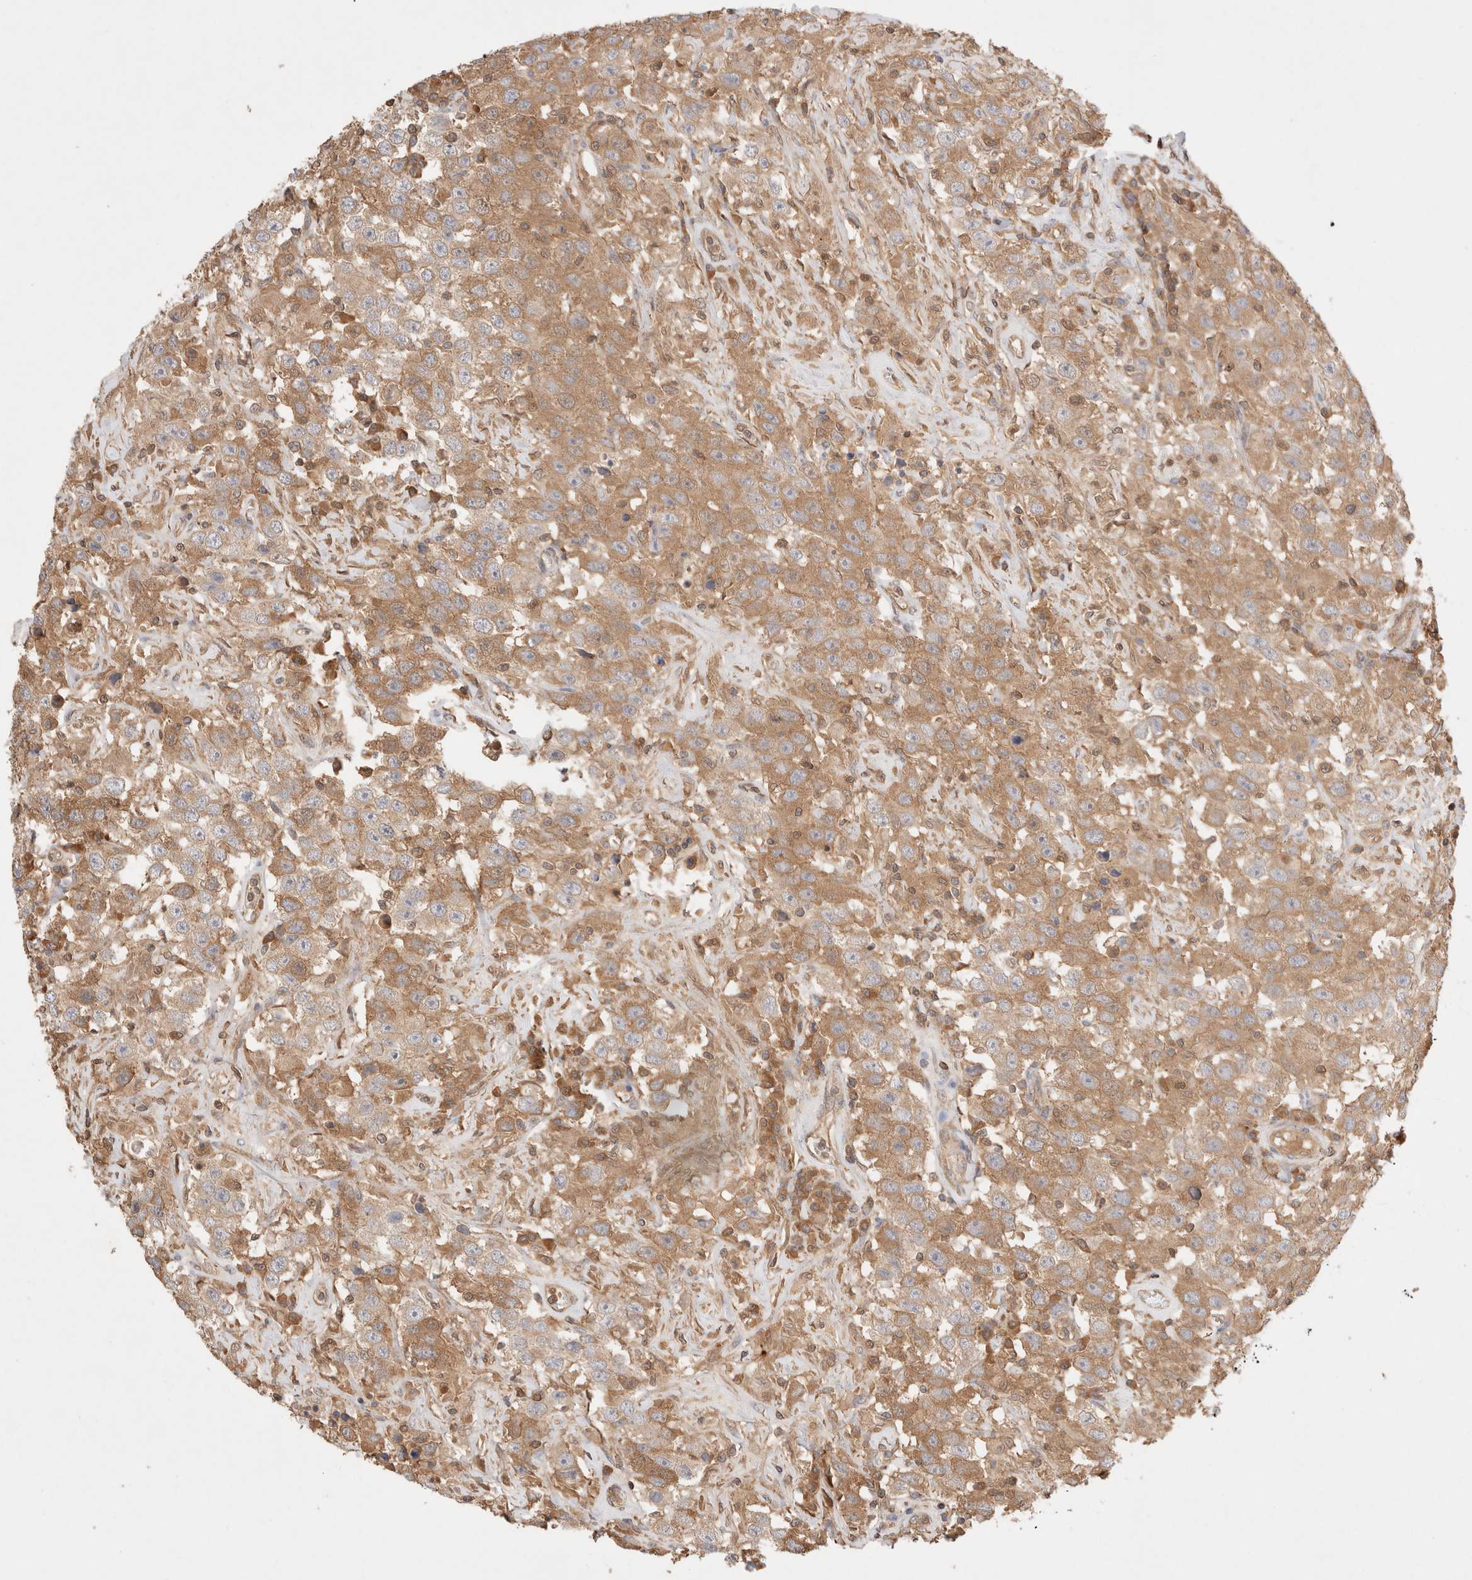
{"staining": {"intensity": "moderate", "quantity": ">75%", "location": "cytoplasmic/membranous"}, "tissue": "testis cancer", "cell_type": "Tumor cells", "image_type": "cancer", "snomed": [{"axis": "morphology", "description": "Seminoma, NOS"}, {"axis": "topography", "description": "Testis"}], "caption": "High-magnification brightfield microscopy of seminoma (testis) stained with DAB (3,3'-diaminobenzidine) (brown) and counterstained with hematoxylin (blue). tumor cells exhibit moderate cytoplasmic/membranous positivity is present in about>75% of cells.", "gene": "CARNMT1", "patient": {"sex": "male", "age": 41}}